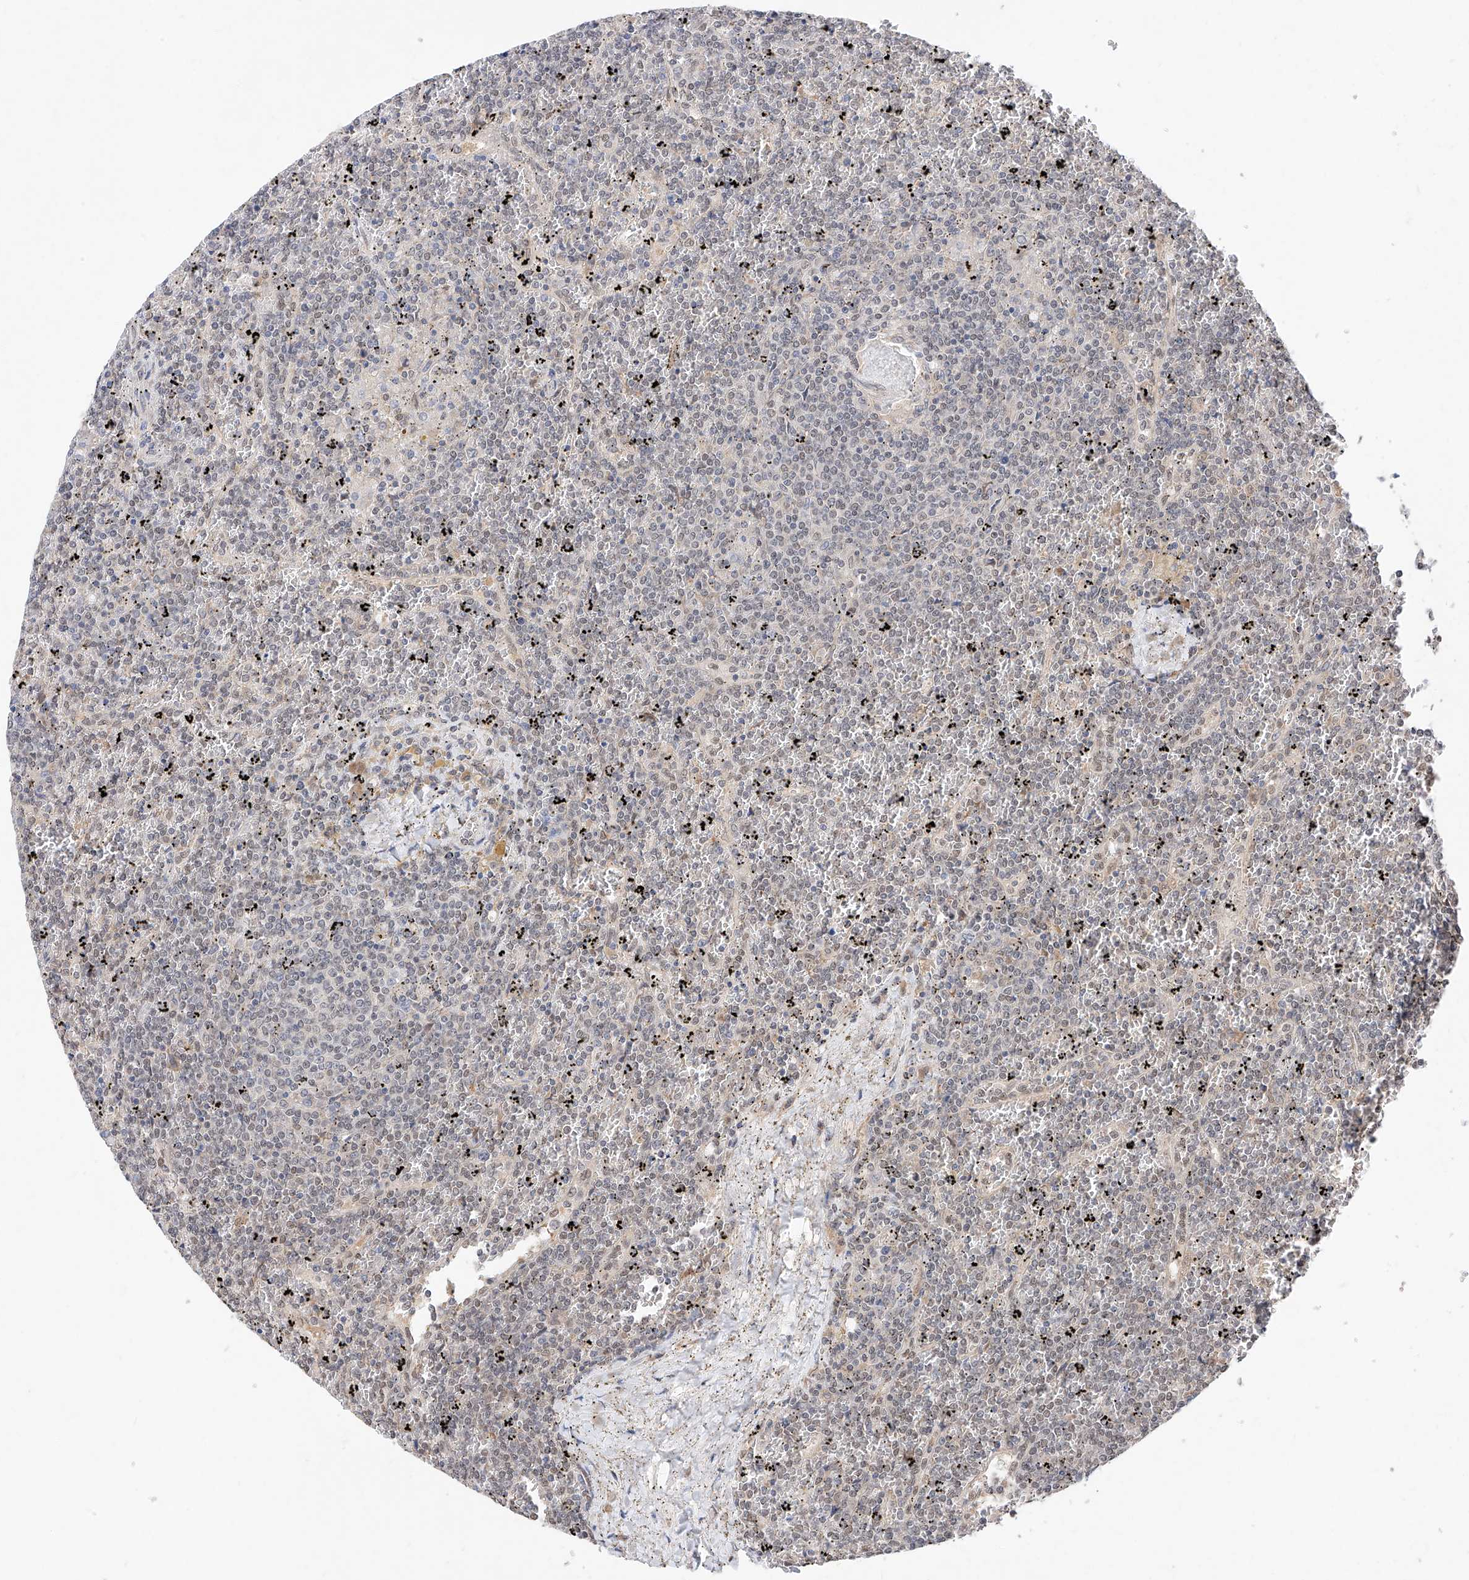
{"staining": {"intensity": "negative", "quantity": "none", "location": "none"}, "tissue": "lymphoma", "cell_type": "Tumor cells", "image_type": "cancer", "snomed": [{"axis": "morphology", "description": "Malignant lymphoma, non-Hodgkin's type, Low grade"}, {"axis": "topography", "description": "Spleen"}], "caption": "Malignant lymphoma, non-Hodgkin's type (low-grade) was stained to show a protein in brown. There is no significant expression in tumor cells. The staining was performed using DAB (3,3'-diaminobenzidine) to visualize the protein expression in brown, while the nuclei were stained in blue with hematoxylin (Magnification: 20x).", "gene": "ZSCAN4", "patient": {"sex": "female", "age": 19}}